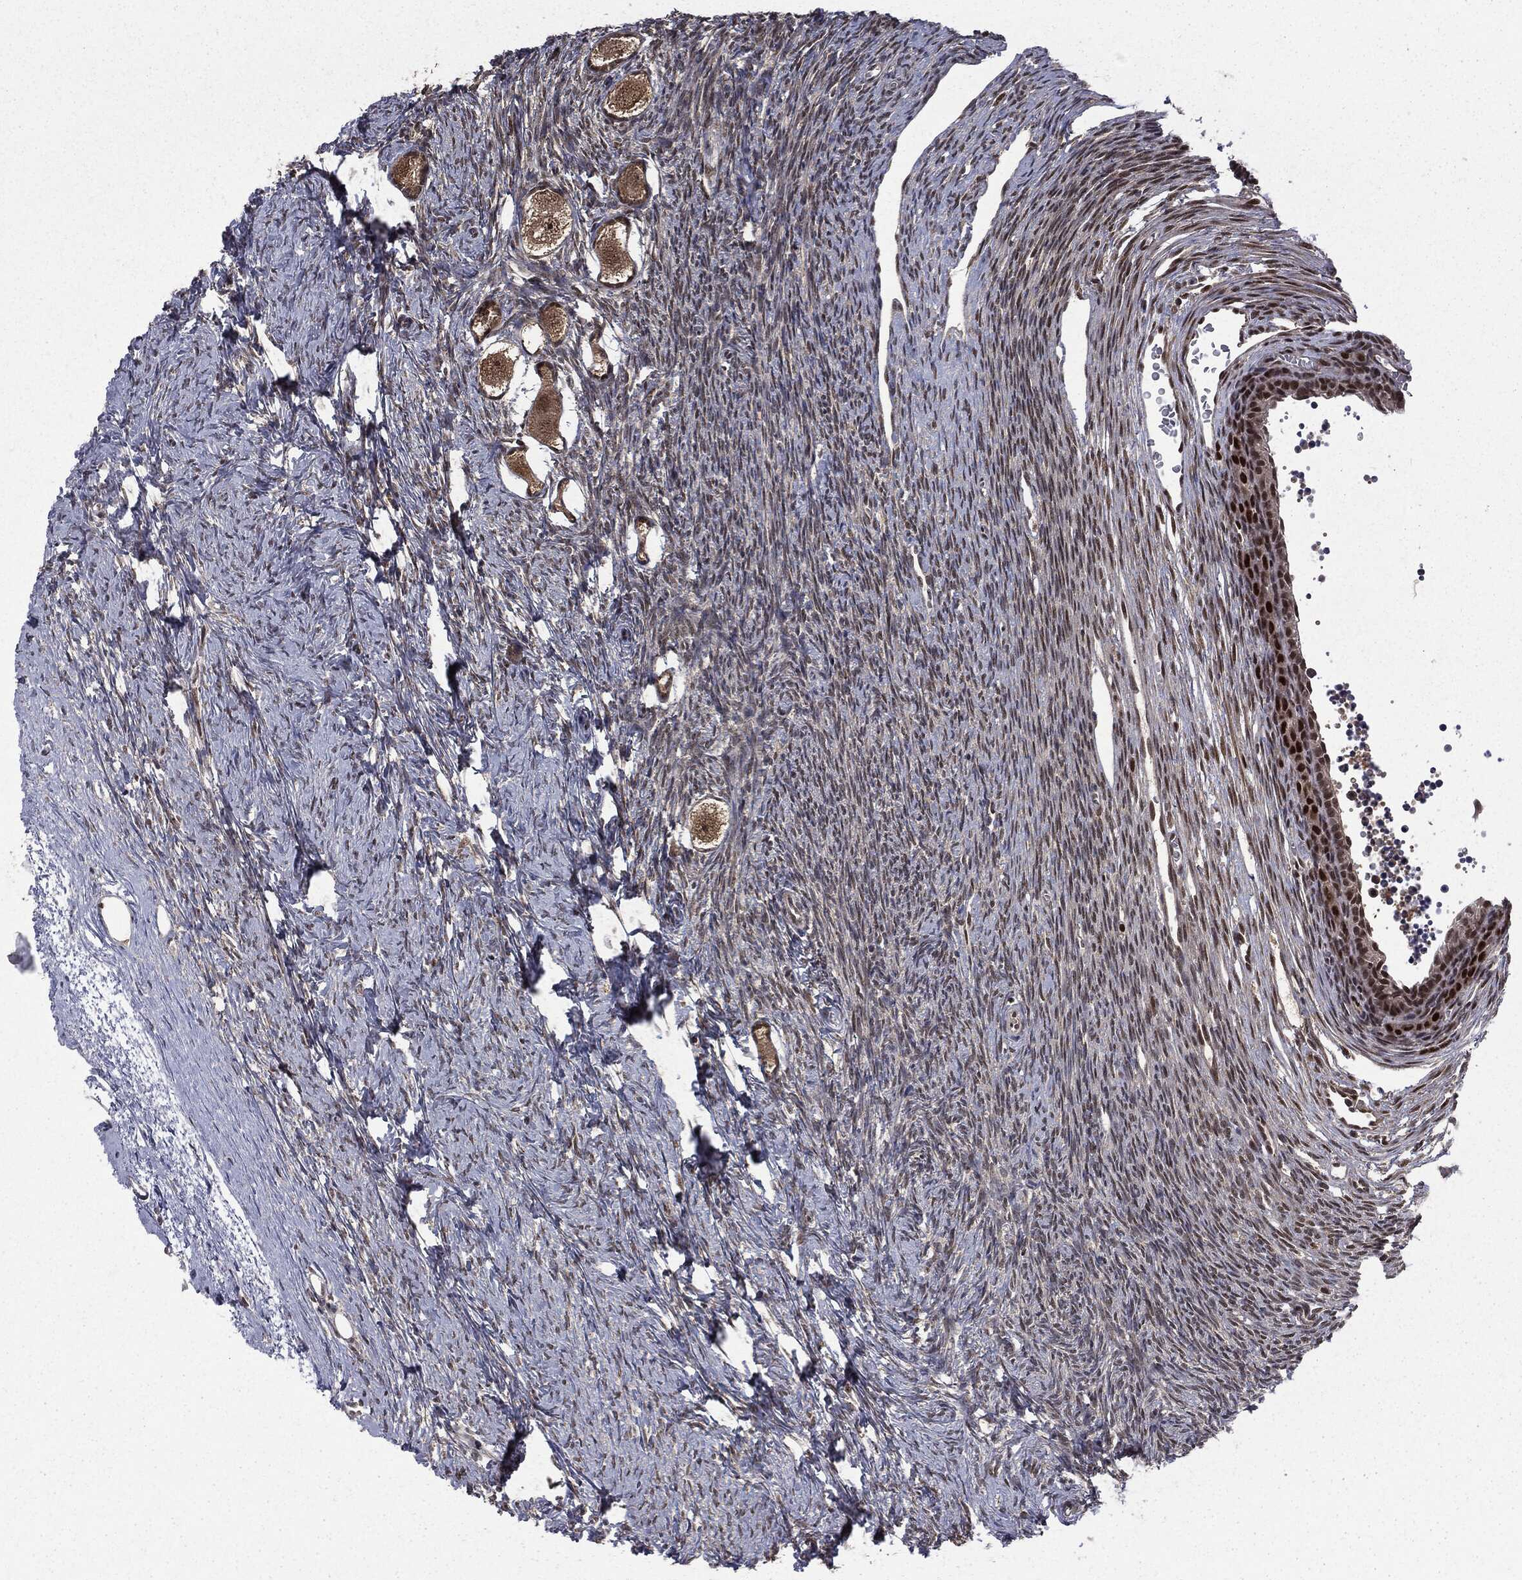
{"staining": {"intensity": "strong", "quantity": ">75%", "location": "cytoplasmic/membranous,nuclear"}, "tissue": "ovary", "cell_type": "Follicle cells", "image_type": "normal", "snomed": [{"axis": "morphology", "description": "Normal tissue, NOS"}, {"axis": "topography", "description": "Ovary"}], "caption": "Ovary stained for a protein demonstrates strong cytoplasmic/membranous,nuclear positivity in follicle cells. The protein of interest is shown in brown color, while the nuclei are stained blue.", "gene": "JMJD6", "patient": {"sex": "female", "age": 27}}